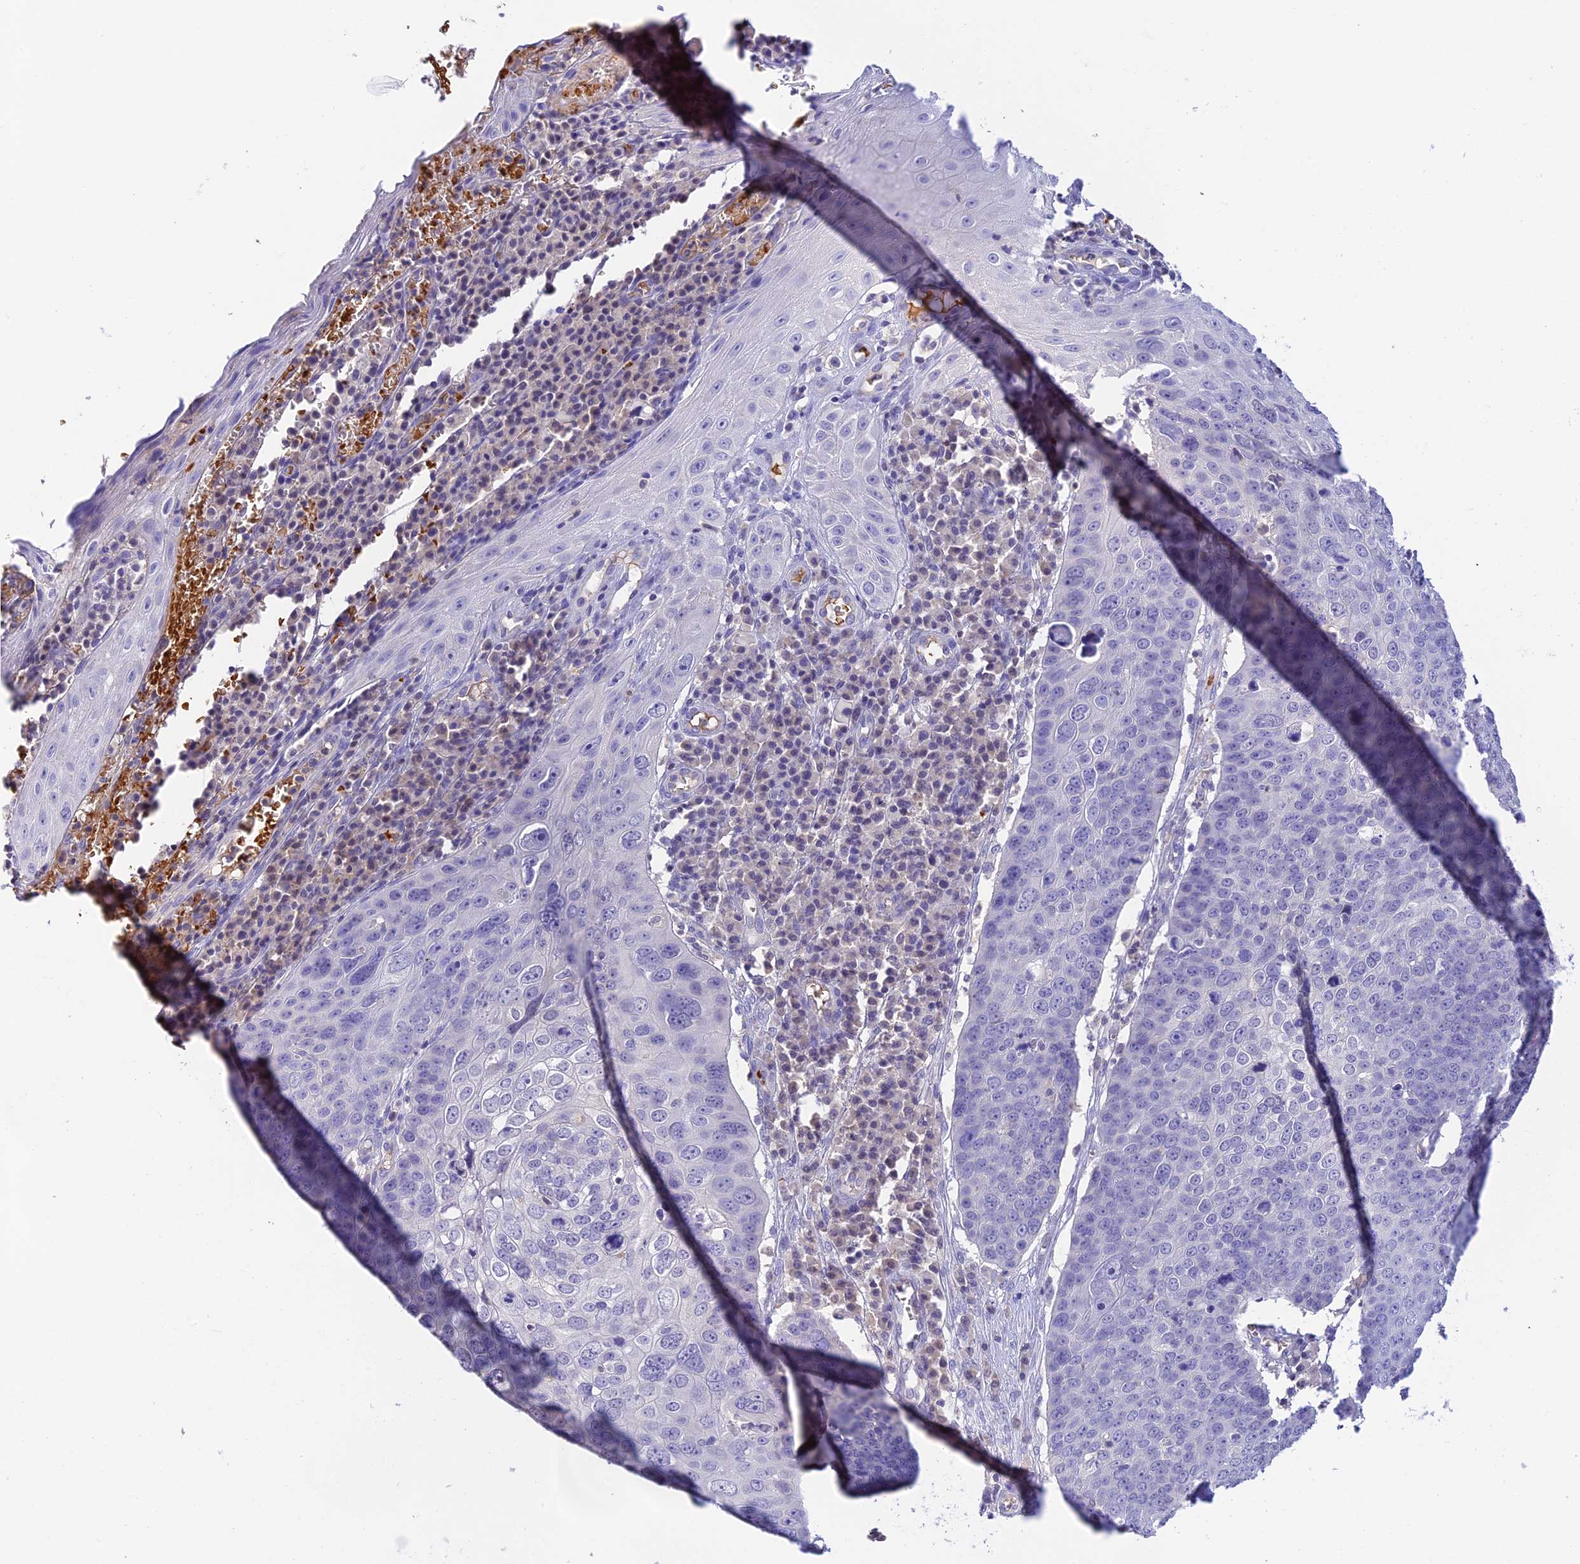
{"staining": {"intensity": "negative", "quantity": "none", "location": "none"}, "tissue": "skin cancer", "cell_type": "Tumor cells", "image_type": "cancer", "snomed": [{"axis": "morphology", "description": "Squamous cell carcinoma, NOS"}, {"axis": "topography", "description": "Skin"}], "caption": "An IHC photomicrograph of squamous cell carcinoma (skin) is shown. There is no staining in tumor cells of squamous cell carcinoma (skin).", "gene": "HDHD2", "patient": {"sex": "male", "age": 71}}